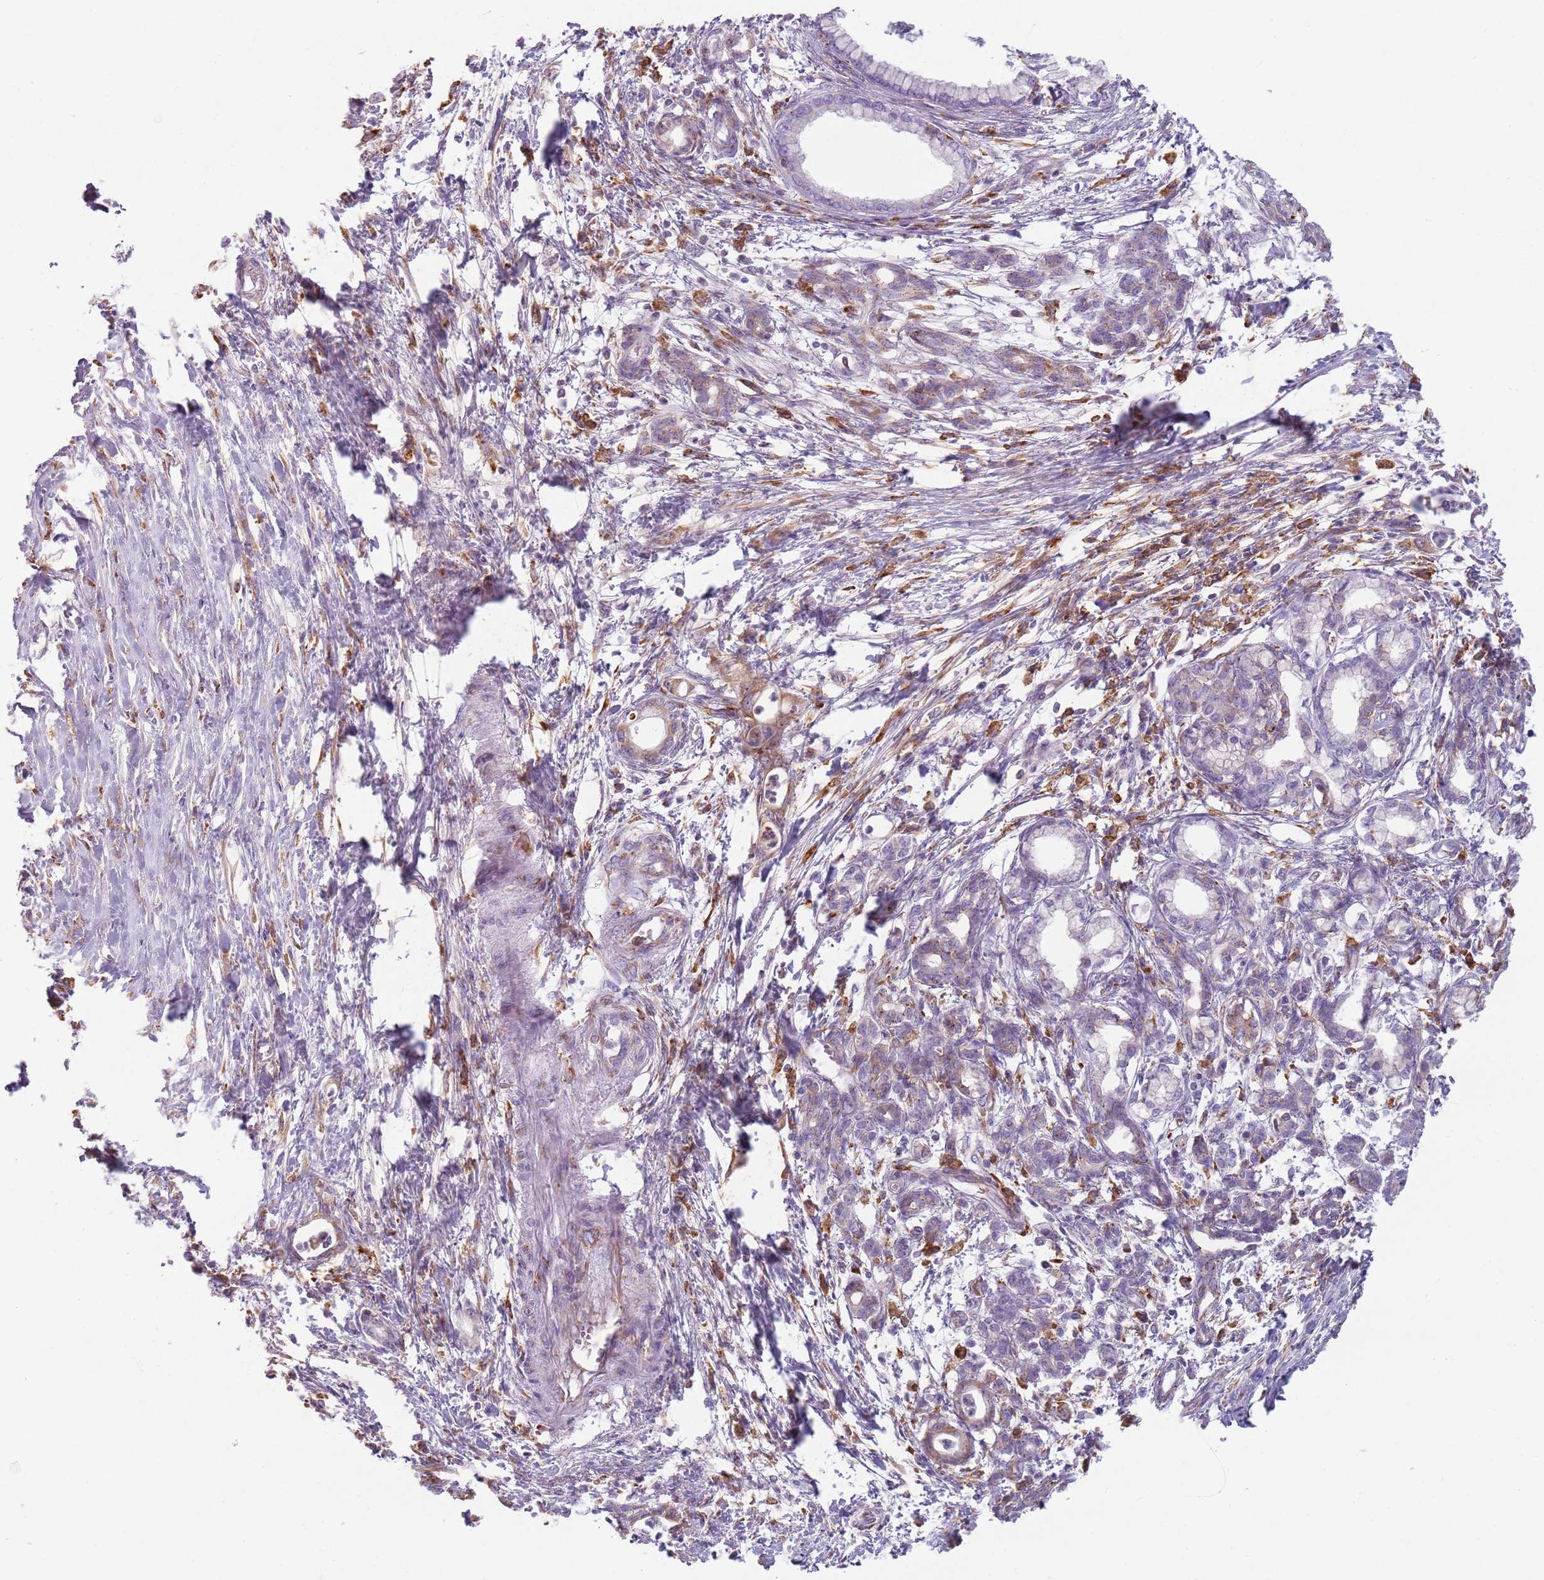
{"staining": {"intensity": "weak", "quantity": "<25%", "location": "cytoplasmic/membranous"}, "tissue": "pancreatic cancer", "cell_type": "Tumor cells", "image_type": "cancer", "snomed": [{"axis": "morphology", "description": "Adenocarcinoma, NOS"}, {"axis": "topography", "description": "Pancreas"}], "caption": "Pancreatic adenocarcinoma was stained to show a protein in brown. There is no significant positivity in tumor cells.", "gene": "COLGALT1", "patient": {"sex": "female", "age": 55}}